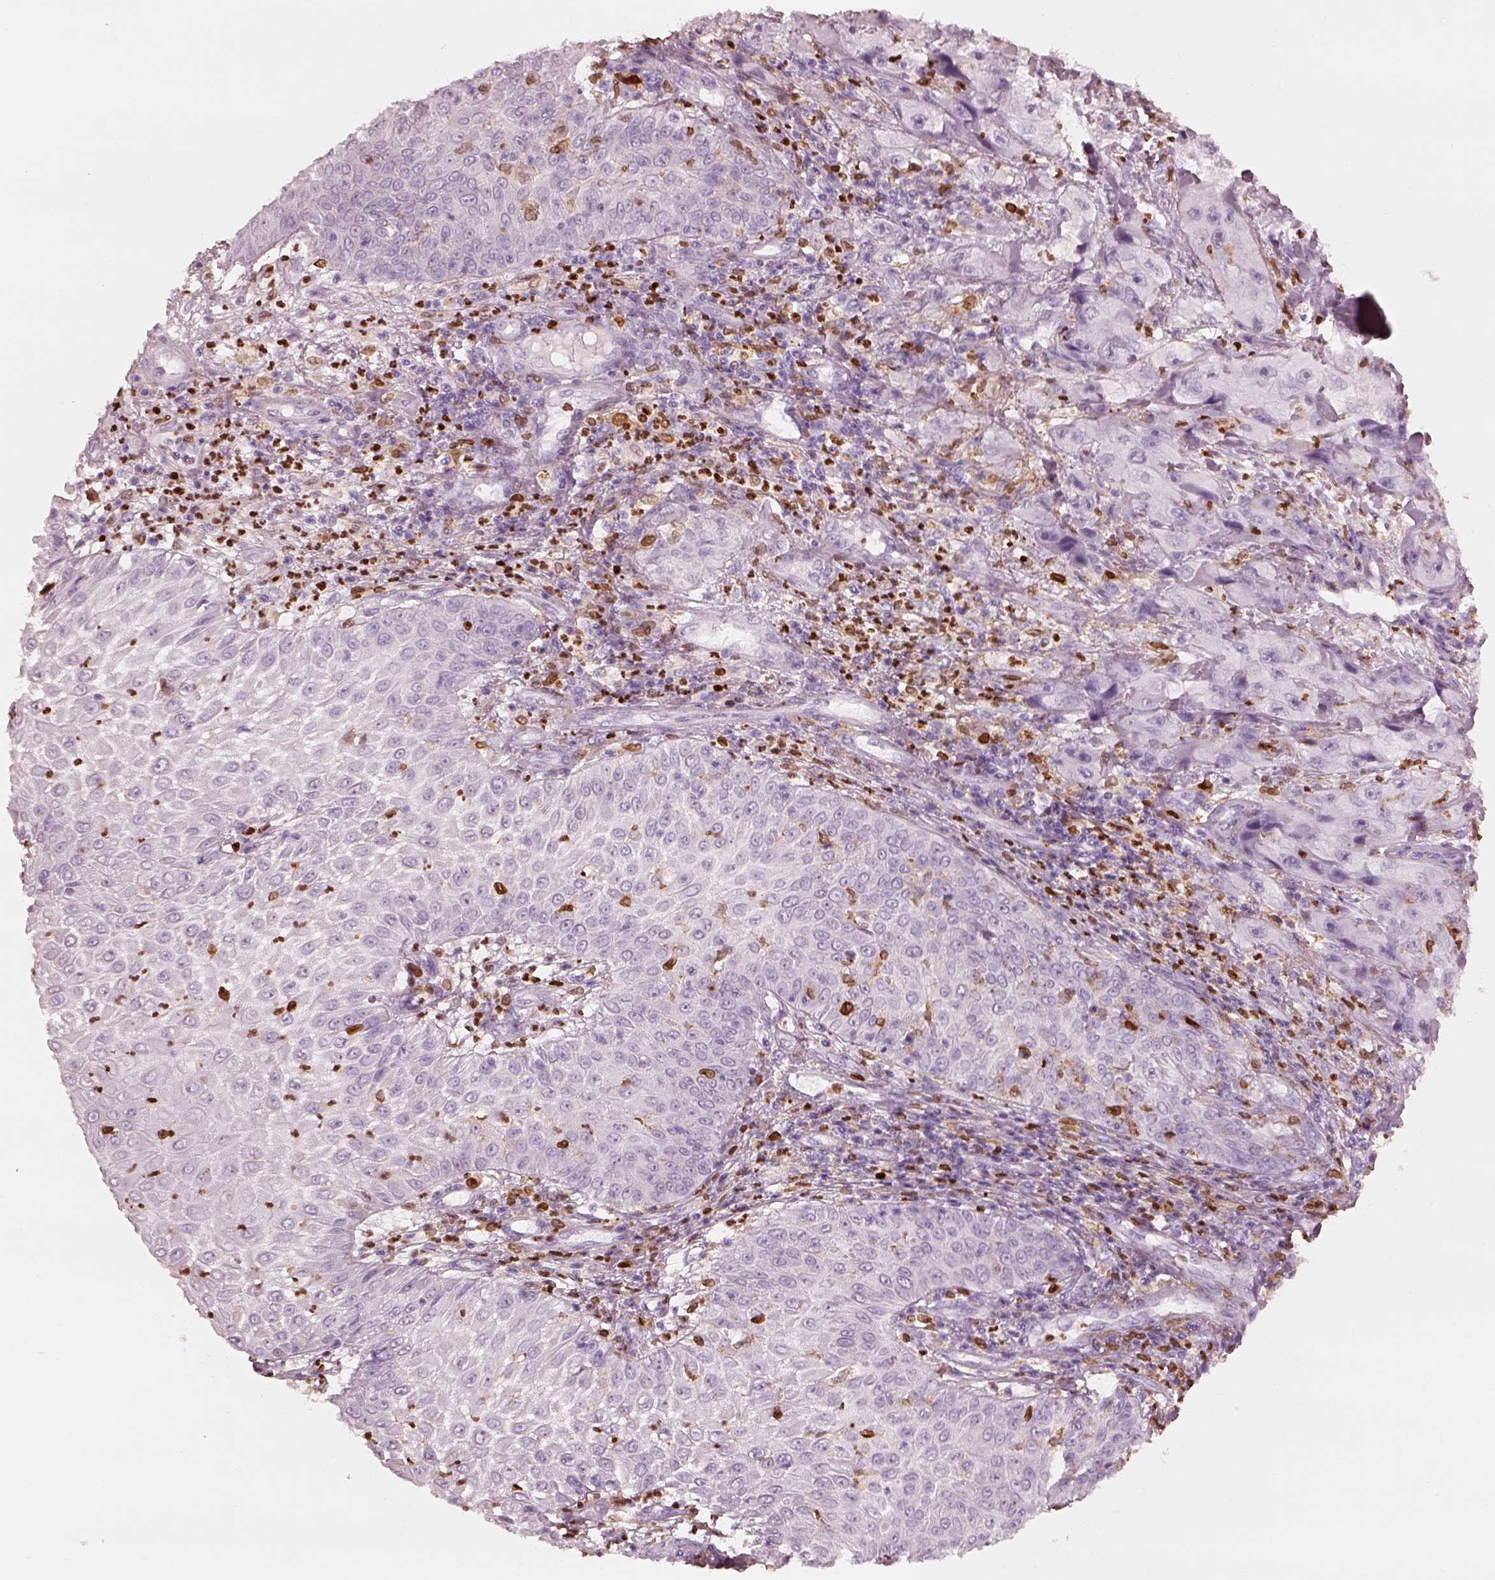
{"staining": {"intensity": "negative", "quantity": "none", "location": "none"}, "tissue": "skin cancer", "cell_type": "Tumor cells", "image_type": "cancer", "snomed": [{"axis": "morphology", "description": "Squamous cell carcinoma, NOS"}, {"axis": "topography", "description": "Skin"}, {"axis": "topography", "description": "Subcutis"}], "caption": "This is an immunohistochemistry histopathology image of skin squamous cell carcinoma. There is no positivity in tumor cells.", "gene": "ALOX5", "patient": {"sex": "male", "age": 73}}